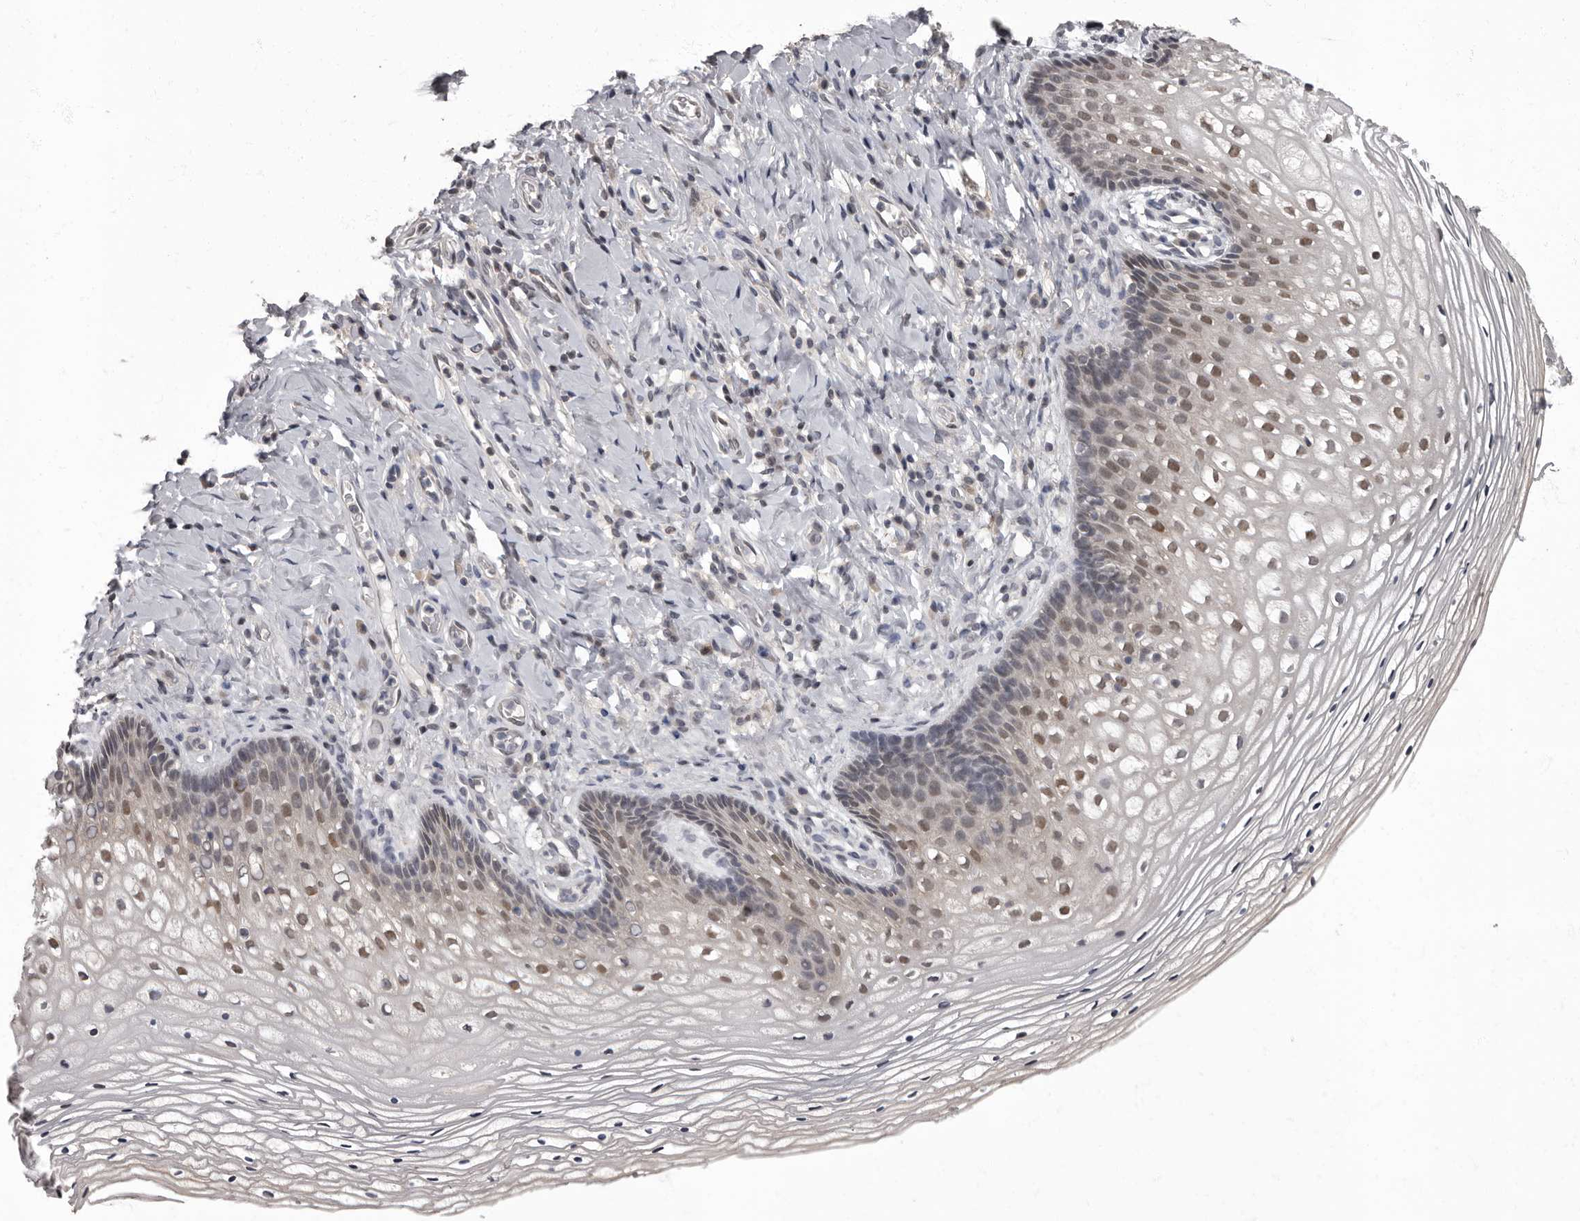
{"staining": {"intensity": "moderate", "quantity": "25%-75%", "location": "nuclear"}, "tissue": "vagina", "cell_type": "Squamous epithelial cells", "image_type": "normal", "snomed": [{"axis": "morphology", "description": "Normal tissue, NOS"}, {"axis": "topography", "description": "Vagina"}], "caption": "This is a histology image of IHC staining of benign vagina, which shows moderate staining in the nuclear of squamous epithelial cells.", "gene": "C1orf50", "patient": {"sex": "female", "age": 60}}